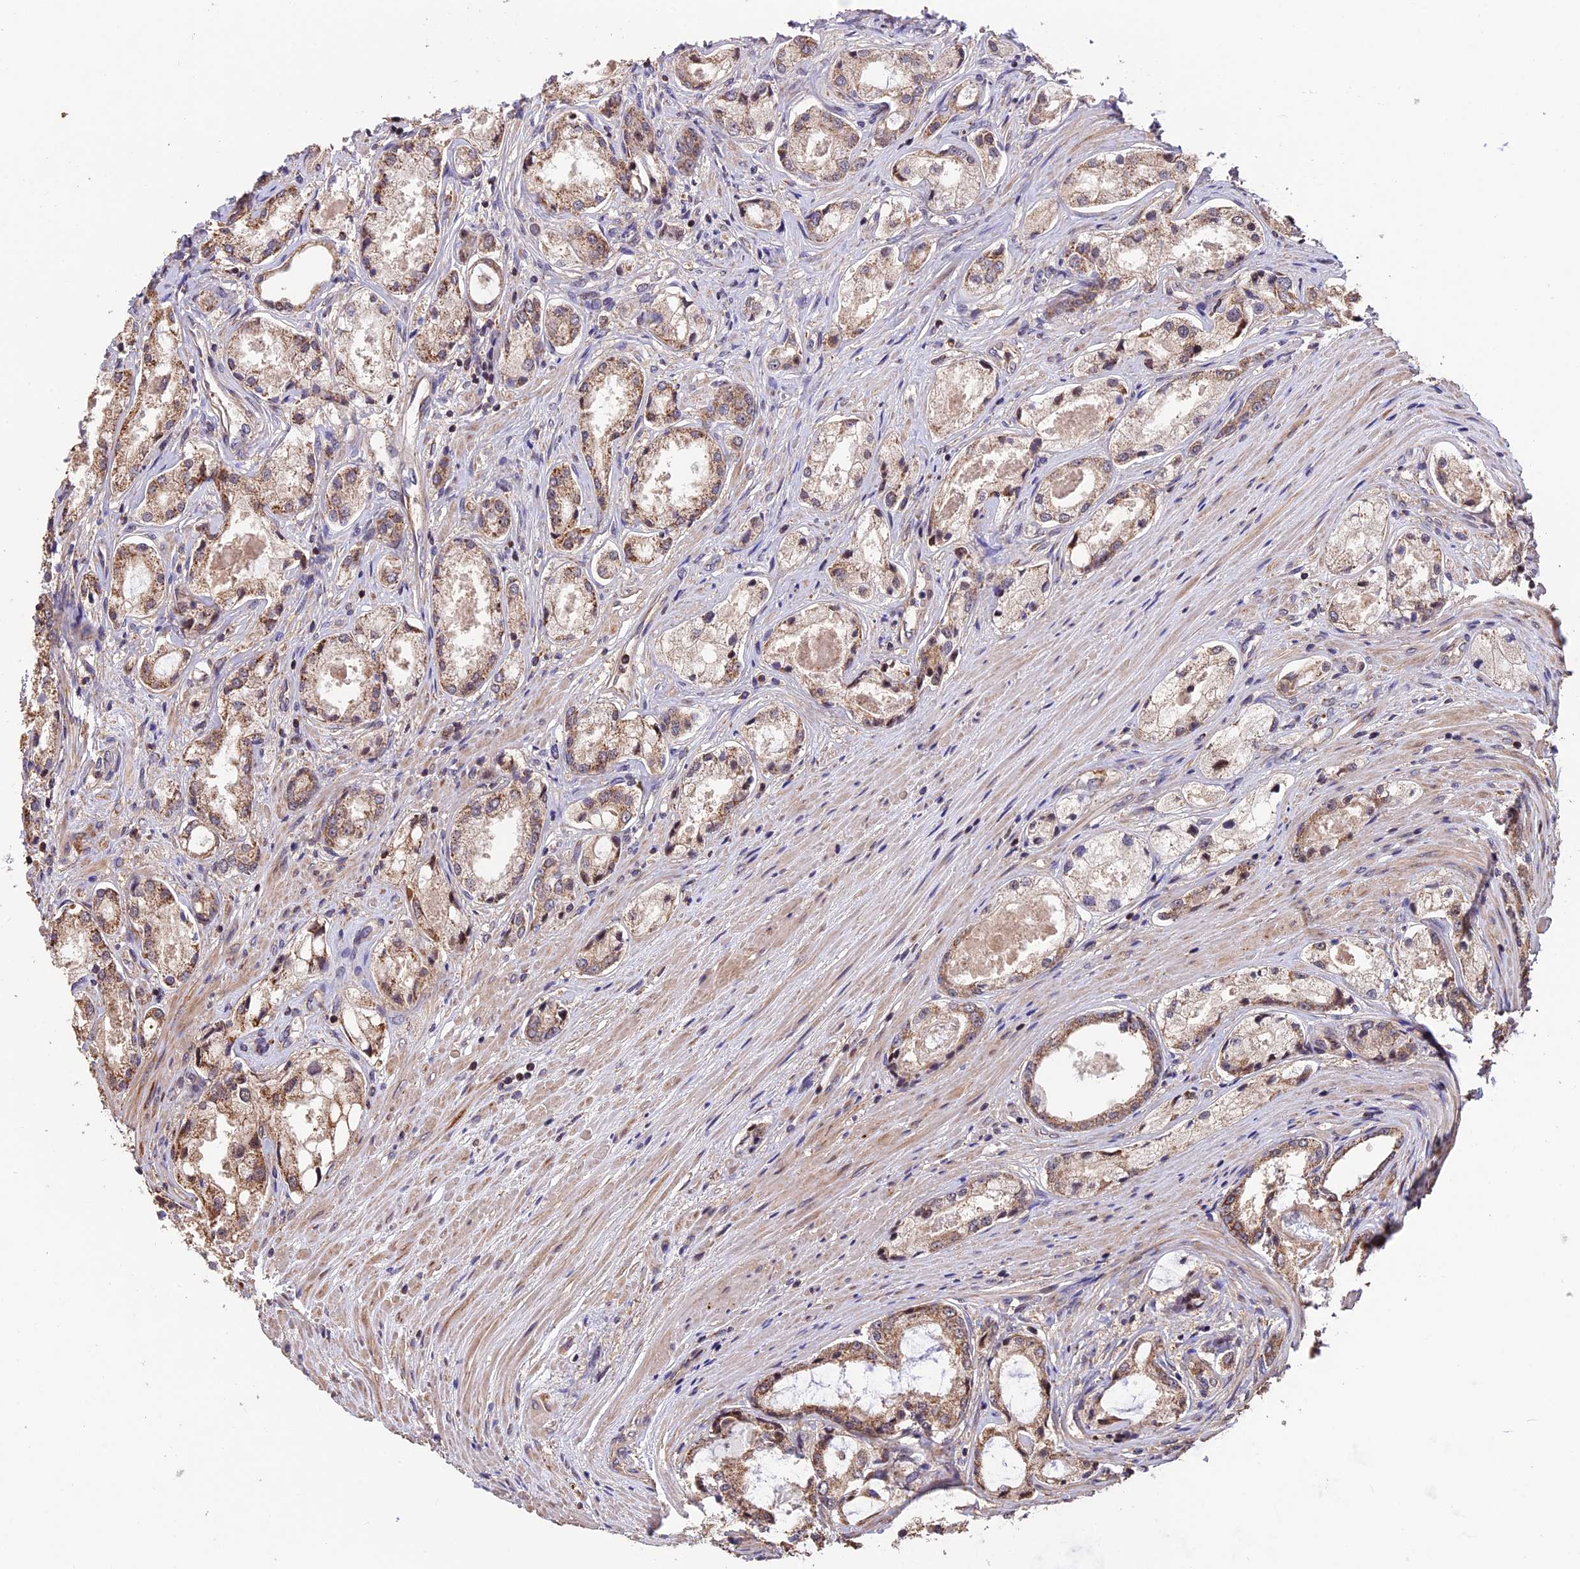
{"staining": {"intensity": "weak", "quantity": ">75%", "location": "cytoplasmic/membranous"}, "tissue": "prostate cancer", "cell_type": "Tumor cells", "image_type": "cancer", "snomed": [{"axis": "morphology", "description": "Adenocarcinoma, Low grade"}, {"axis": "topography", "description": "Prostate"}], "caption": "Weak cytoplasmic/membranous protein positivity is identified in approximately >75% of tumor cells in prostate cancer.", "gene": "PKD2L2", "patient": {"sex": "male", "age": 68}}